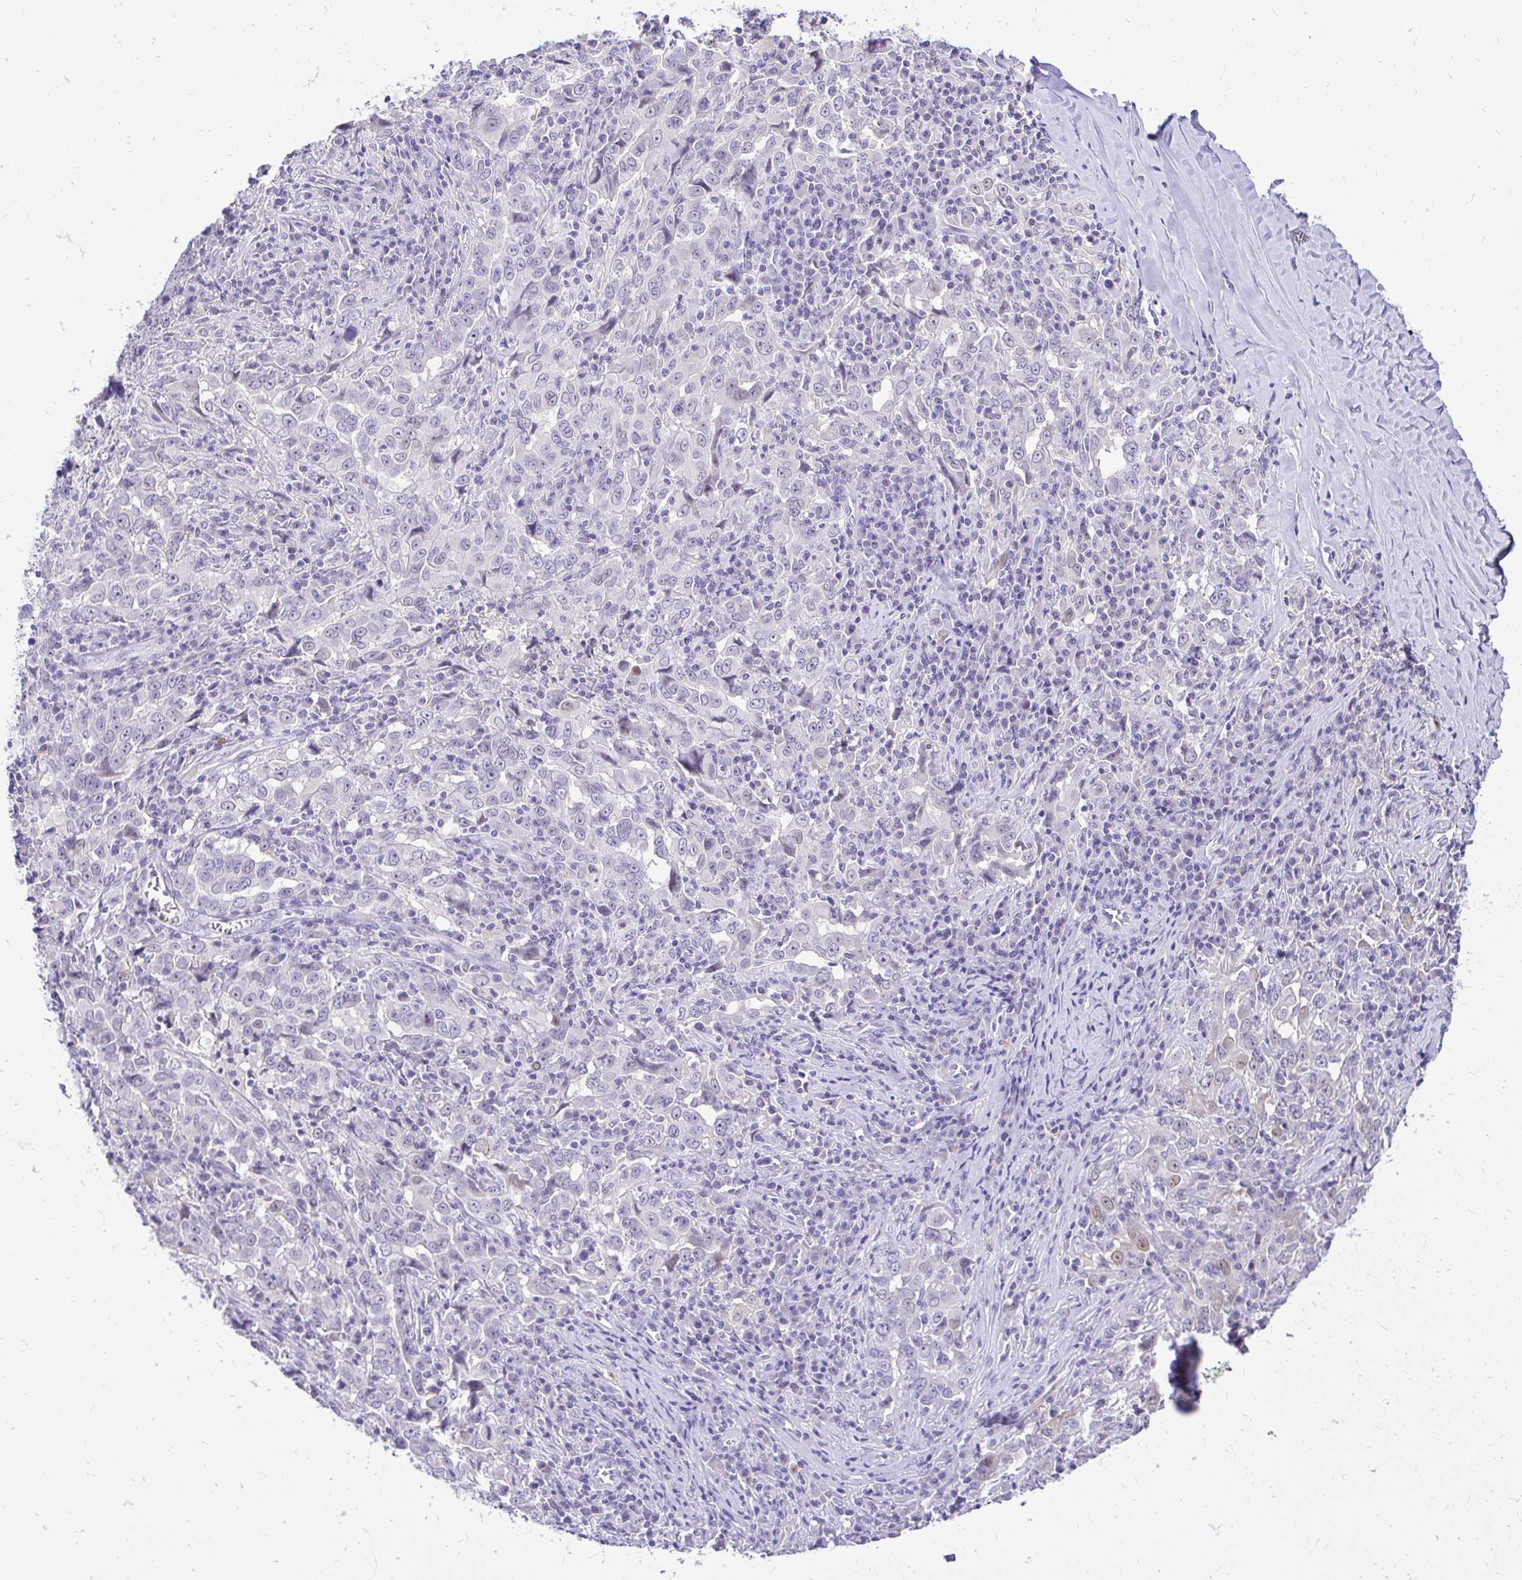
{"staining": {"intensity": "negative", "quantity": "none", "location": "none"}, "tissue": "lung cancer", "cell_type": "Tumor cells", "image_type": "cancer", "snomed": [{"axis": "morphology", "description": "Adenocarcinoma, NOS"}, {"axis": "topography", "description": "Lung"}], "caption": "Human lung cancer (adenocarcinoma) stained for a protein using immunohistochemistry shows no expression in tumor cells.", "gene": "FATE1", "patient": {"sex": "male", "age": 67}}